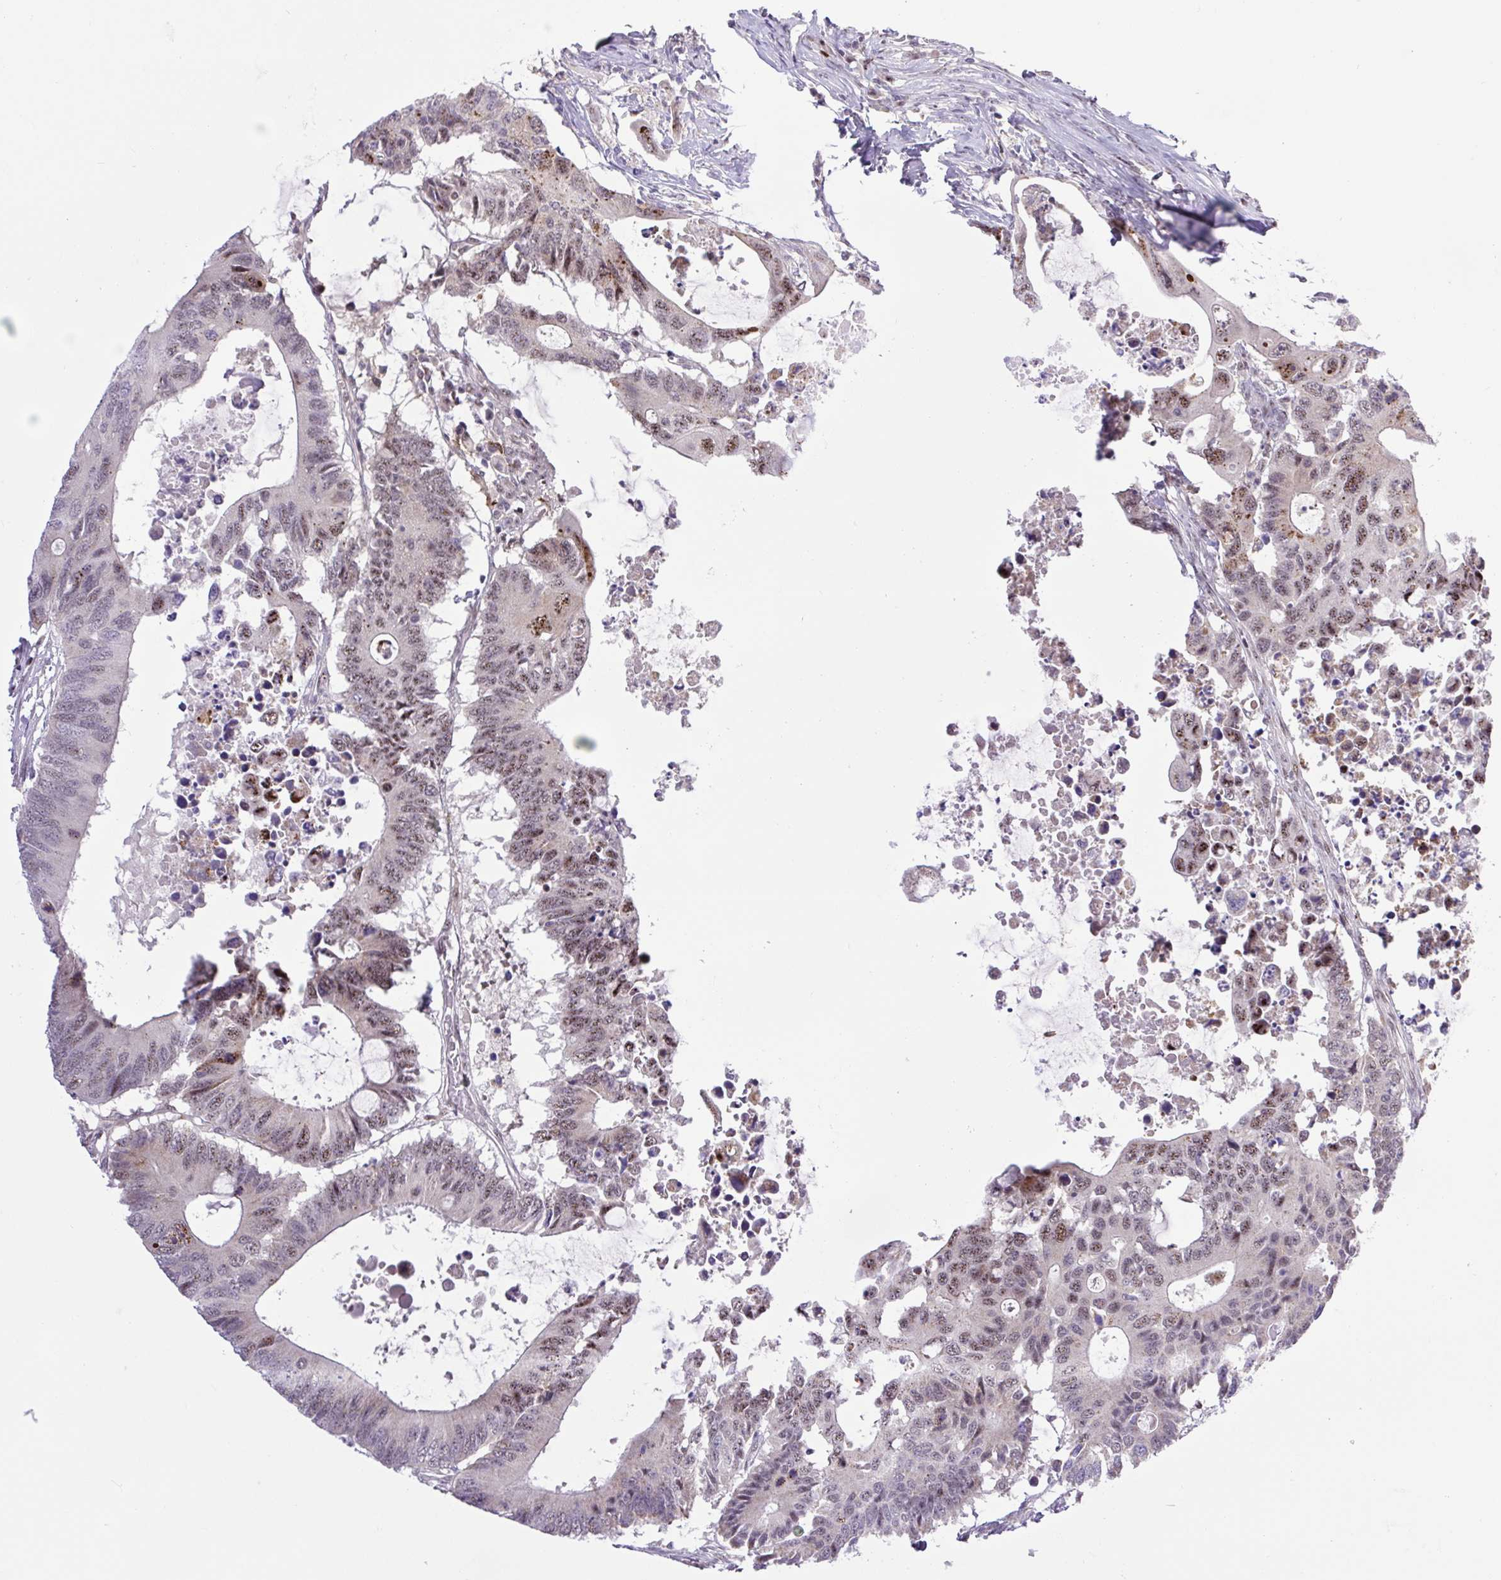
{"staining": {"intensity": "moderate", "quantity": "25%-75%", "location": "nuclear"}, "tissue": "colorectal cancer", "cell_type": "Tumor cells", "image_type": "cancer", "snomed": [{"axis": "morphology", "description": "Adenocarcinoma, NOS"}, {"axis": "topography", "description": "Colon"}], "caption": "Human colorectal adenocarcinoma stained with a brown dye reveals moderate nuclear positive expression in about 25%-75% of tumor cells.", "gene": "ERG", "patient": {"sex": "male", "age": 71}}